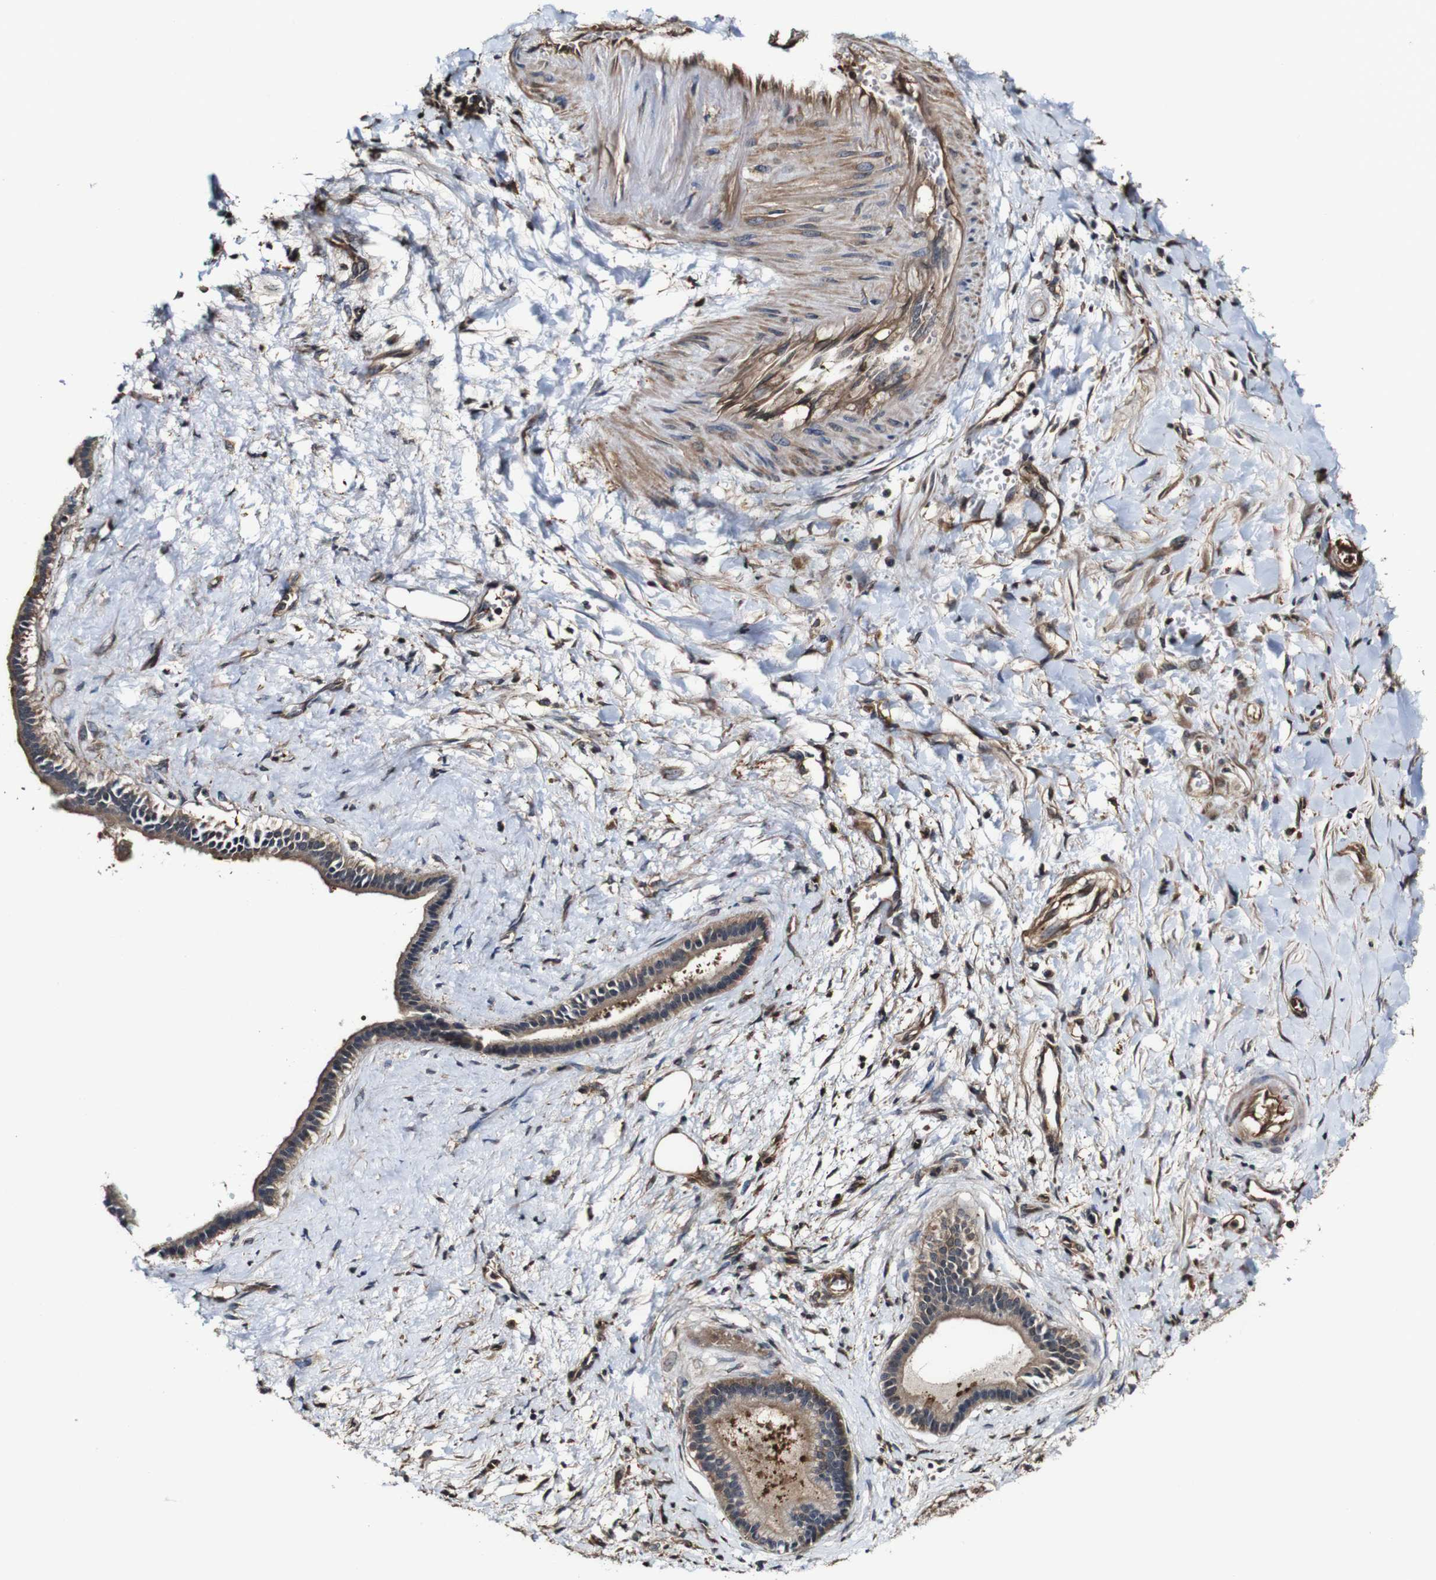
{"staining": {"intensity": "moderate", "quantity": ">75%", "location": "cytoplasmic/membranous"}, "tissue": "liver cancer", "cell_type": "Tumor cells", "image_type": "cancer", "snomed": [{"axis": "morphology", "description": "Cholangiocarcinoma"}, {"axis": "topography", "description": "Liver"}], "caption": "Brown immunohistochemical staining in human liver cancer (cholangiocarcinoma) exhibits moderate cytoplasmic/membranous positivity in about >75% of tumor cells.", "gene": "PTPRR", "patient": {"sex": "female", "age": 65}}